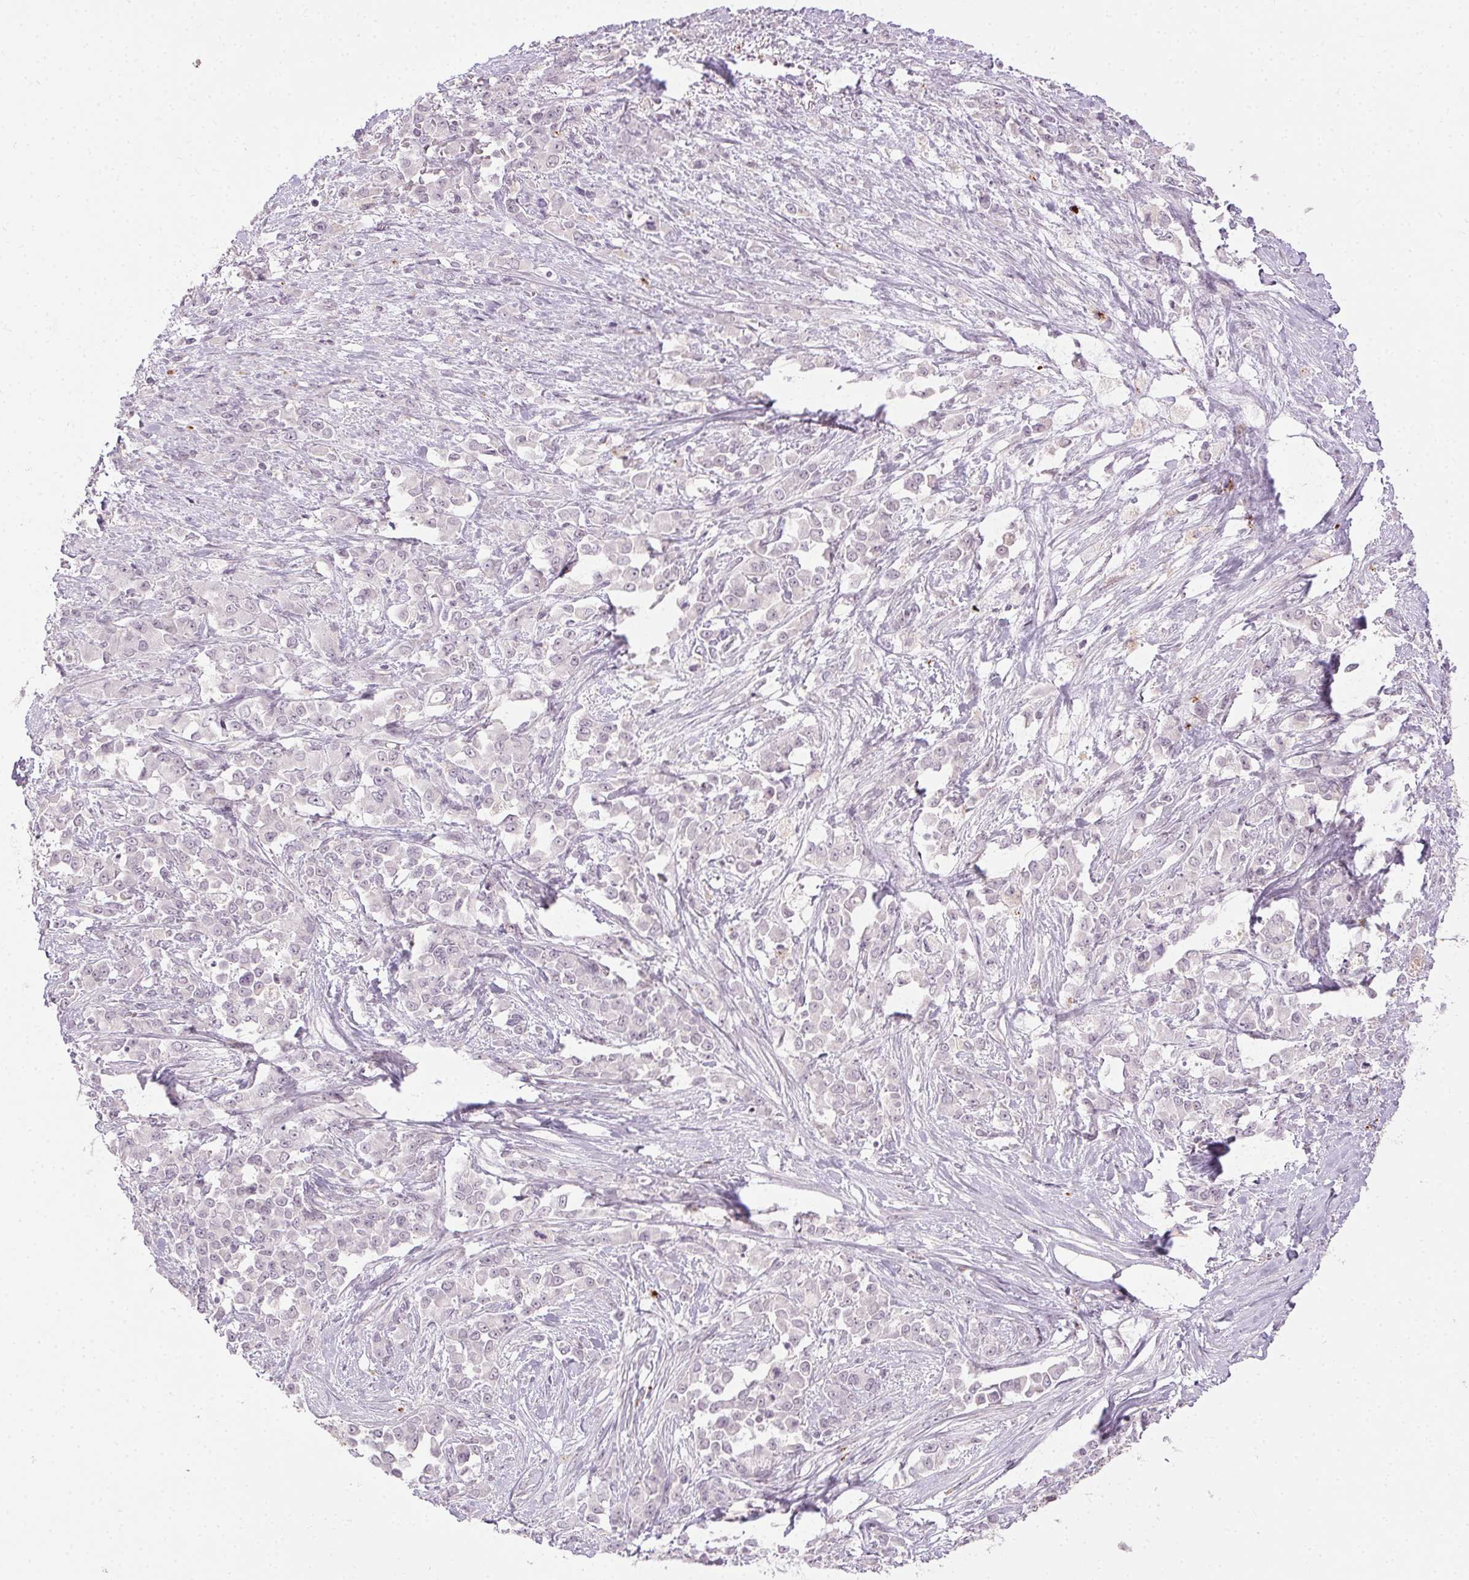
{"staining": {"intensity": "weak", "quantity": ">75%", "location": "nuclear"}, "tissue": "stomach cancer", "cell_type": "Tumor cells", "image_type": "cancer", "snomed": [{"axis": "morphology", "description": "Adenocarcinoma, NOS"}, {"axis": "topography", "description": "Stomach"}], "caption": "This is a histology image of IHC staining of adenocarcinoma (stomach), which shows weak positivity in the nuclear of tumor cells.", "gene": "FAM168A", "patient": {"sex": "female", "age": 76}}